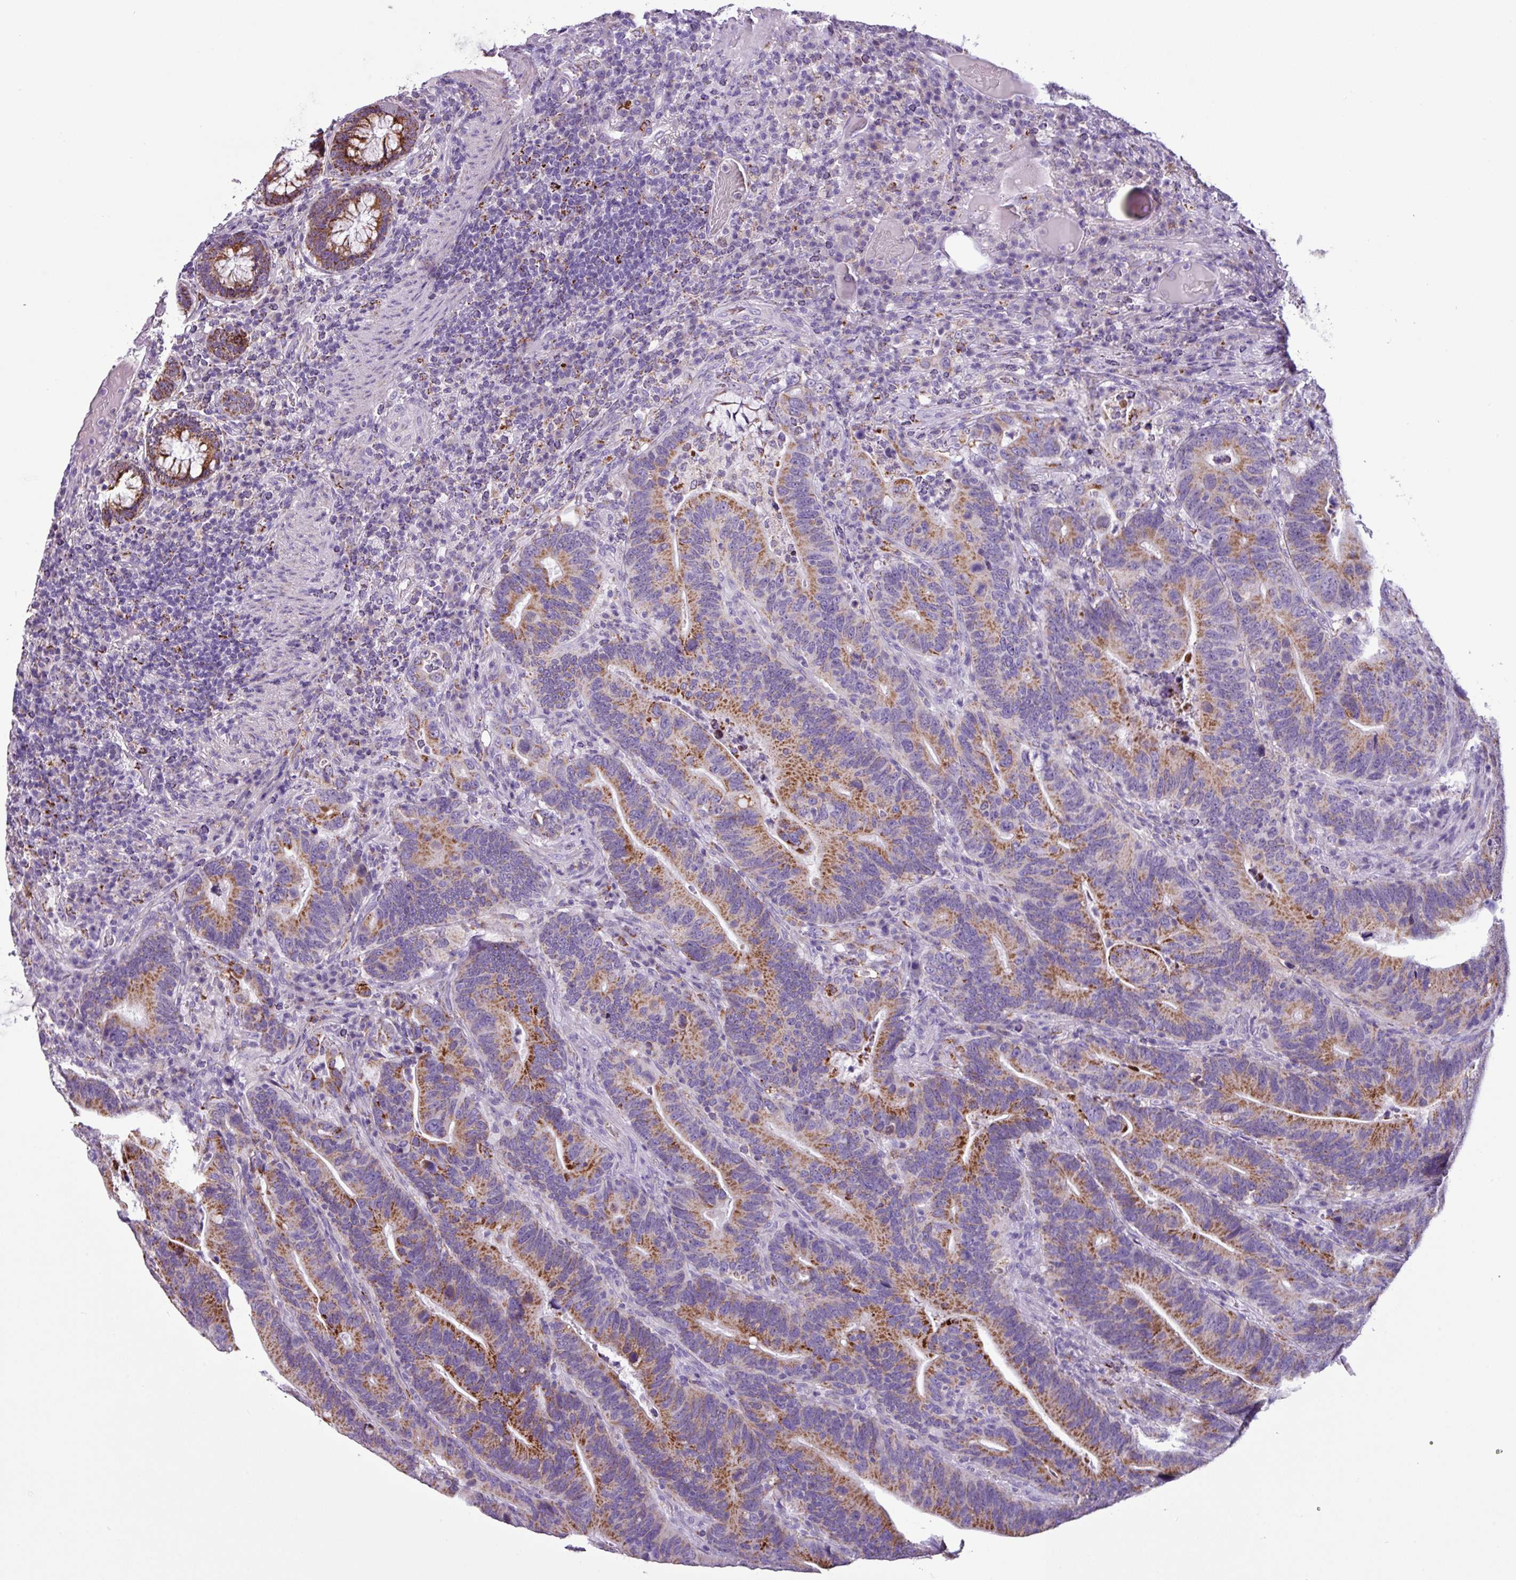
{"staining": {"intensity": "strong", "quantity": ">75%", "location": "cytoplasmic/membranous"}, "tissue": "colorectal cancer", "cell_type": "Tumor cells", "image_type": "cancer", "snomed": [{"axis": "morphology", "description": "Adenocarcinoma, NOS"}, {"axis": "topography", "description": "Colon"}], "caption": "This is an image of immunohistochemistry staining of adenocarcinoma (colorectal), which shows strong positivity in the cytoplasmic/membranous of tumor cells.", "gene": "ZNF667", "patient": {"sex": "female", "age": 66}}